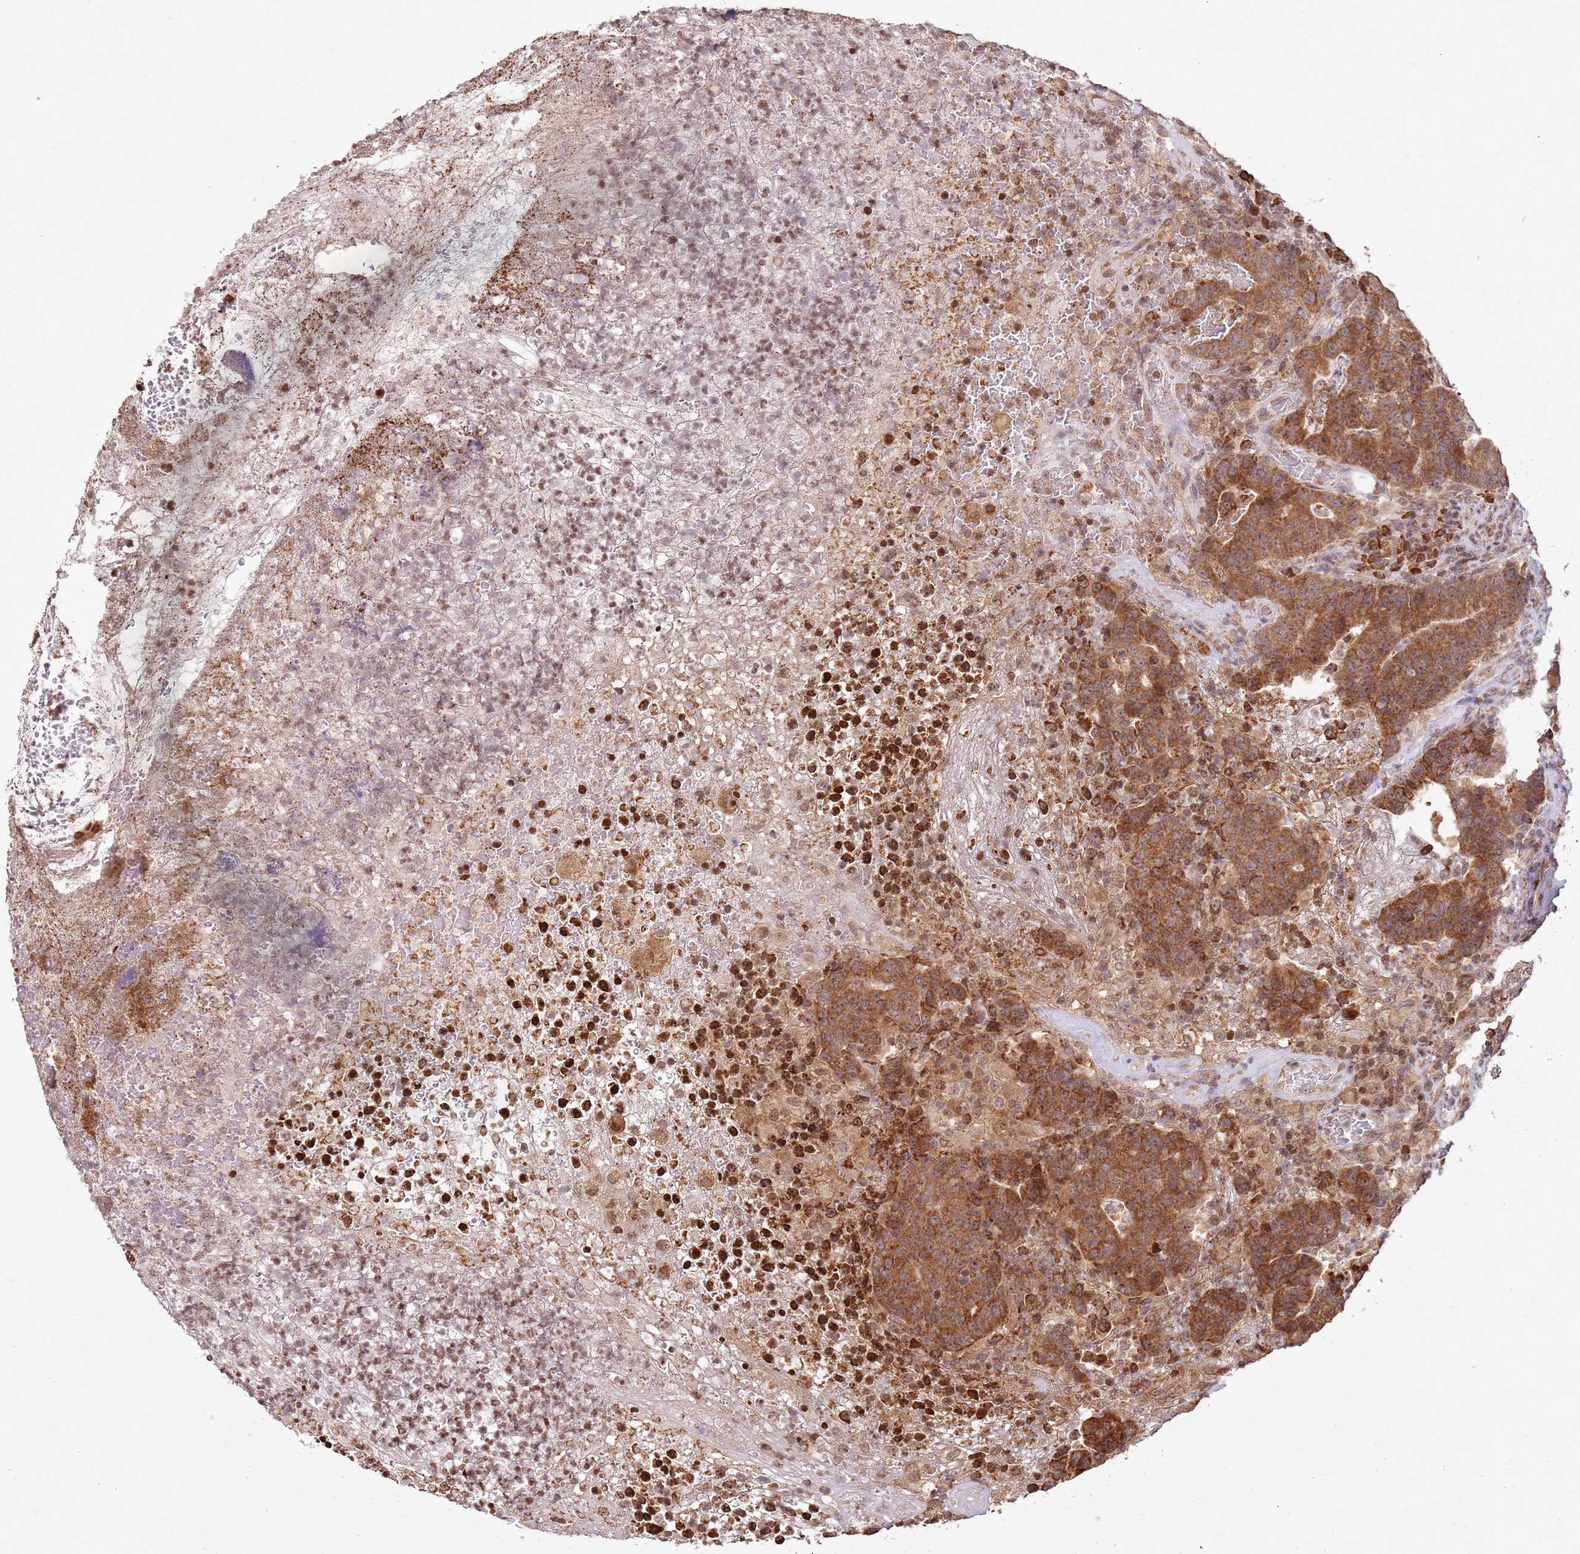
{"staining": {"intensity": "strong", "quantity": ">75%", "location": "cytoplasmic/membranous"}, "tissue": "colorectal cancer", "cell_type": "Tumor cells", "image_type": "cancer", "snomed": [{"axis": "morphology", "description": "Normal tissue, NOS"}, {"axis": "morphology", "description": "Adenocarcinoma, NOS"}, {"axis": "topography", "description": "Colon"}], "caption": "Protein expression analysis of colorectal adenocarcinoma shows strong cytoplasmic/membranous expression in about >75% of tumor cells.", "gene": "SCAF1", "patient": {"sex": "female", "age": 75}}